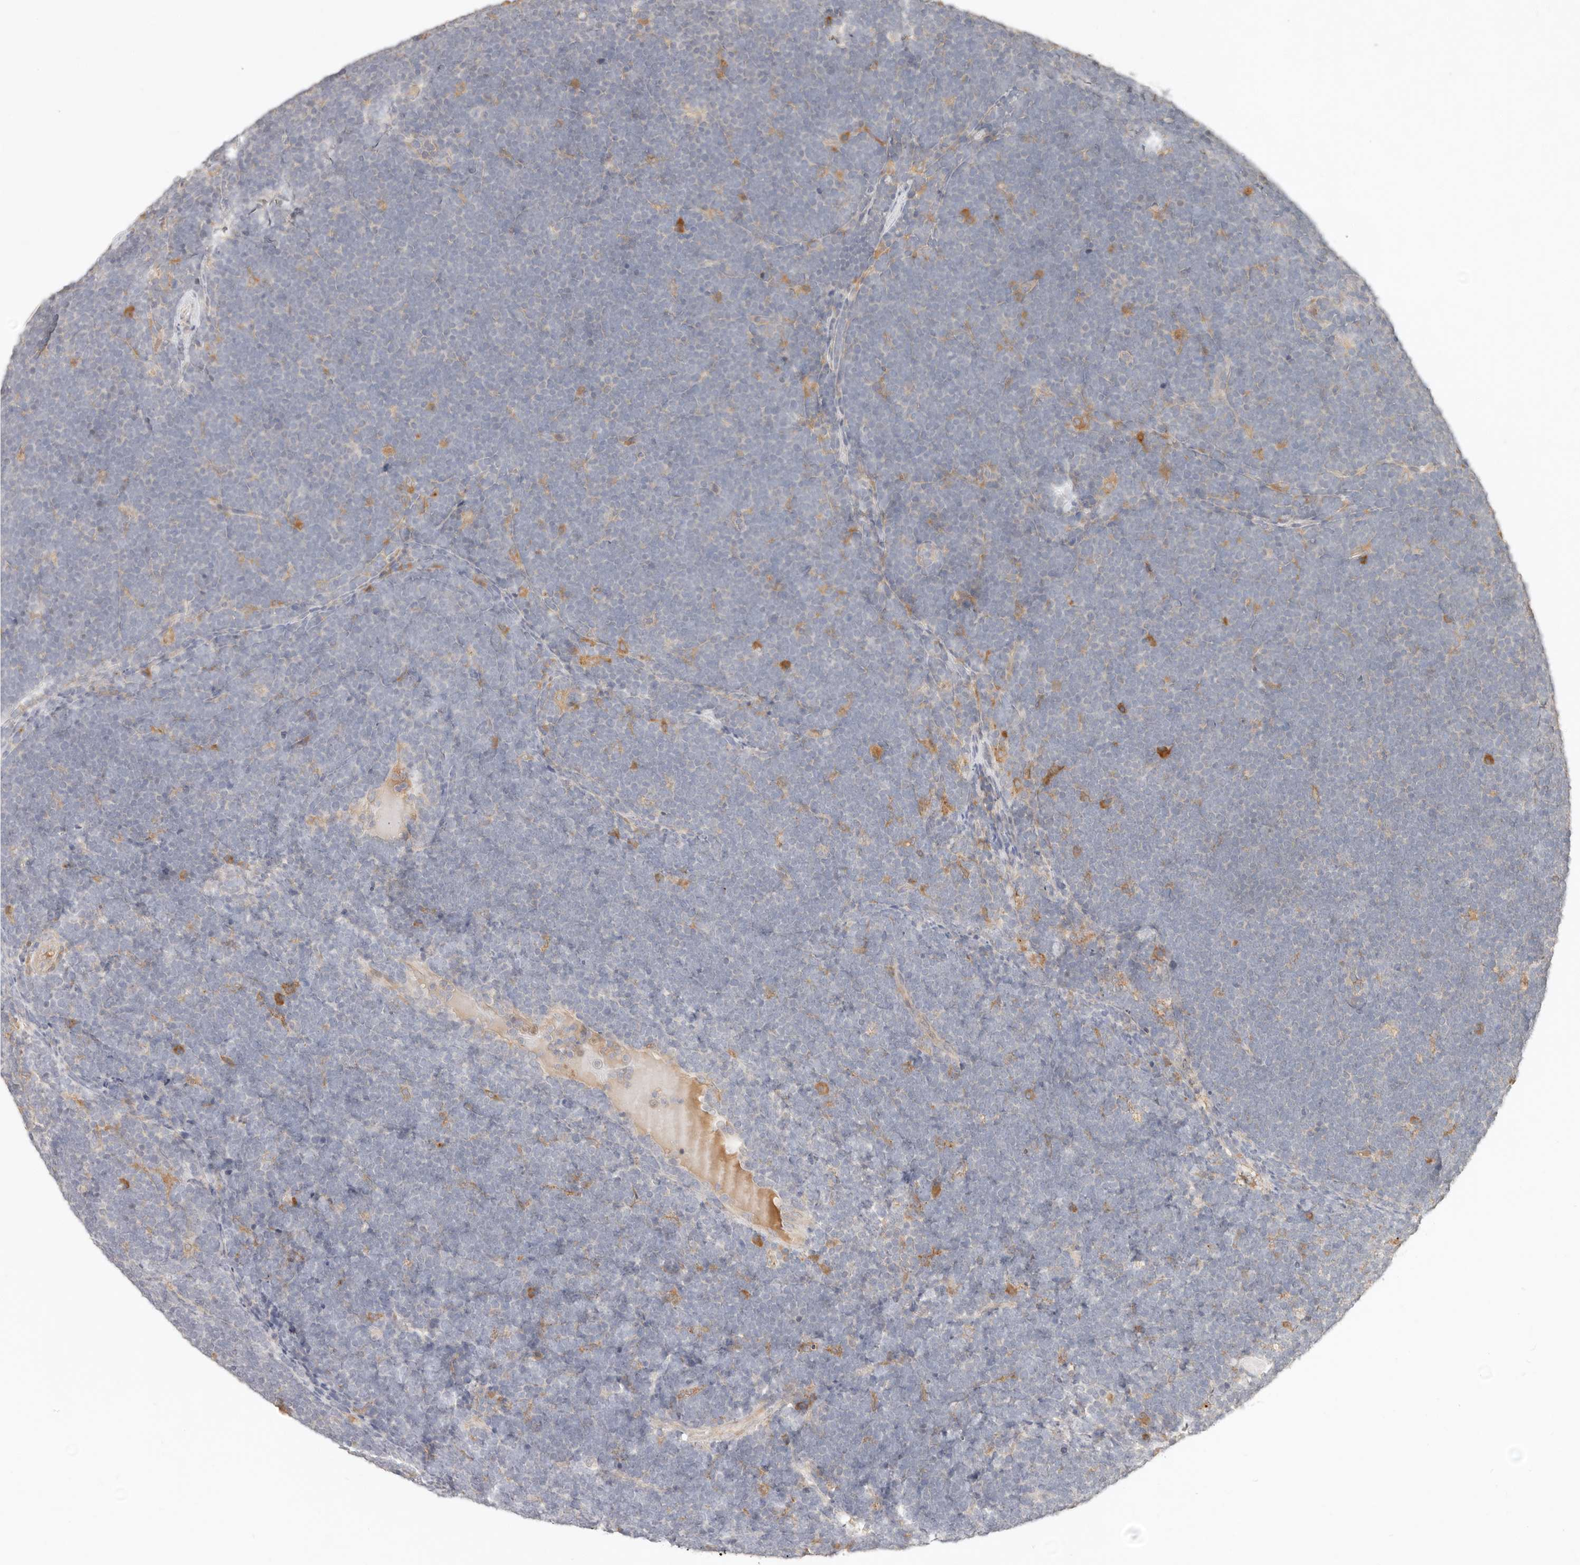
{"staining": {"intensity": "negative", "quantity": "none", "location": "none"}, "tissue": "lymphoma", "cell_type": "Tumor cells", "image_type": "cancer", "snomed": [{"axis": "morphology", "description": "Malignant lymphoma, non-Hodgkin's type, High grade"}, {"axis": "topography", "description": "Lymph node"}], "caption": "High magnification brightfield microscopy of malignant lymphoma, non-Hodgkin's type (high-grade) stained with DAB (brown) and counterstained with hematoxylin (blue): tumor cells show no significant expression. (DAB (3,3'-diaminobenzidine) IHC, high magnification).", "gene": "ARHGEF10L", "patient": {"sex": "male", "age": 13}}